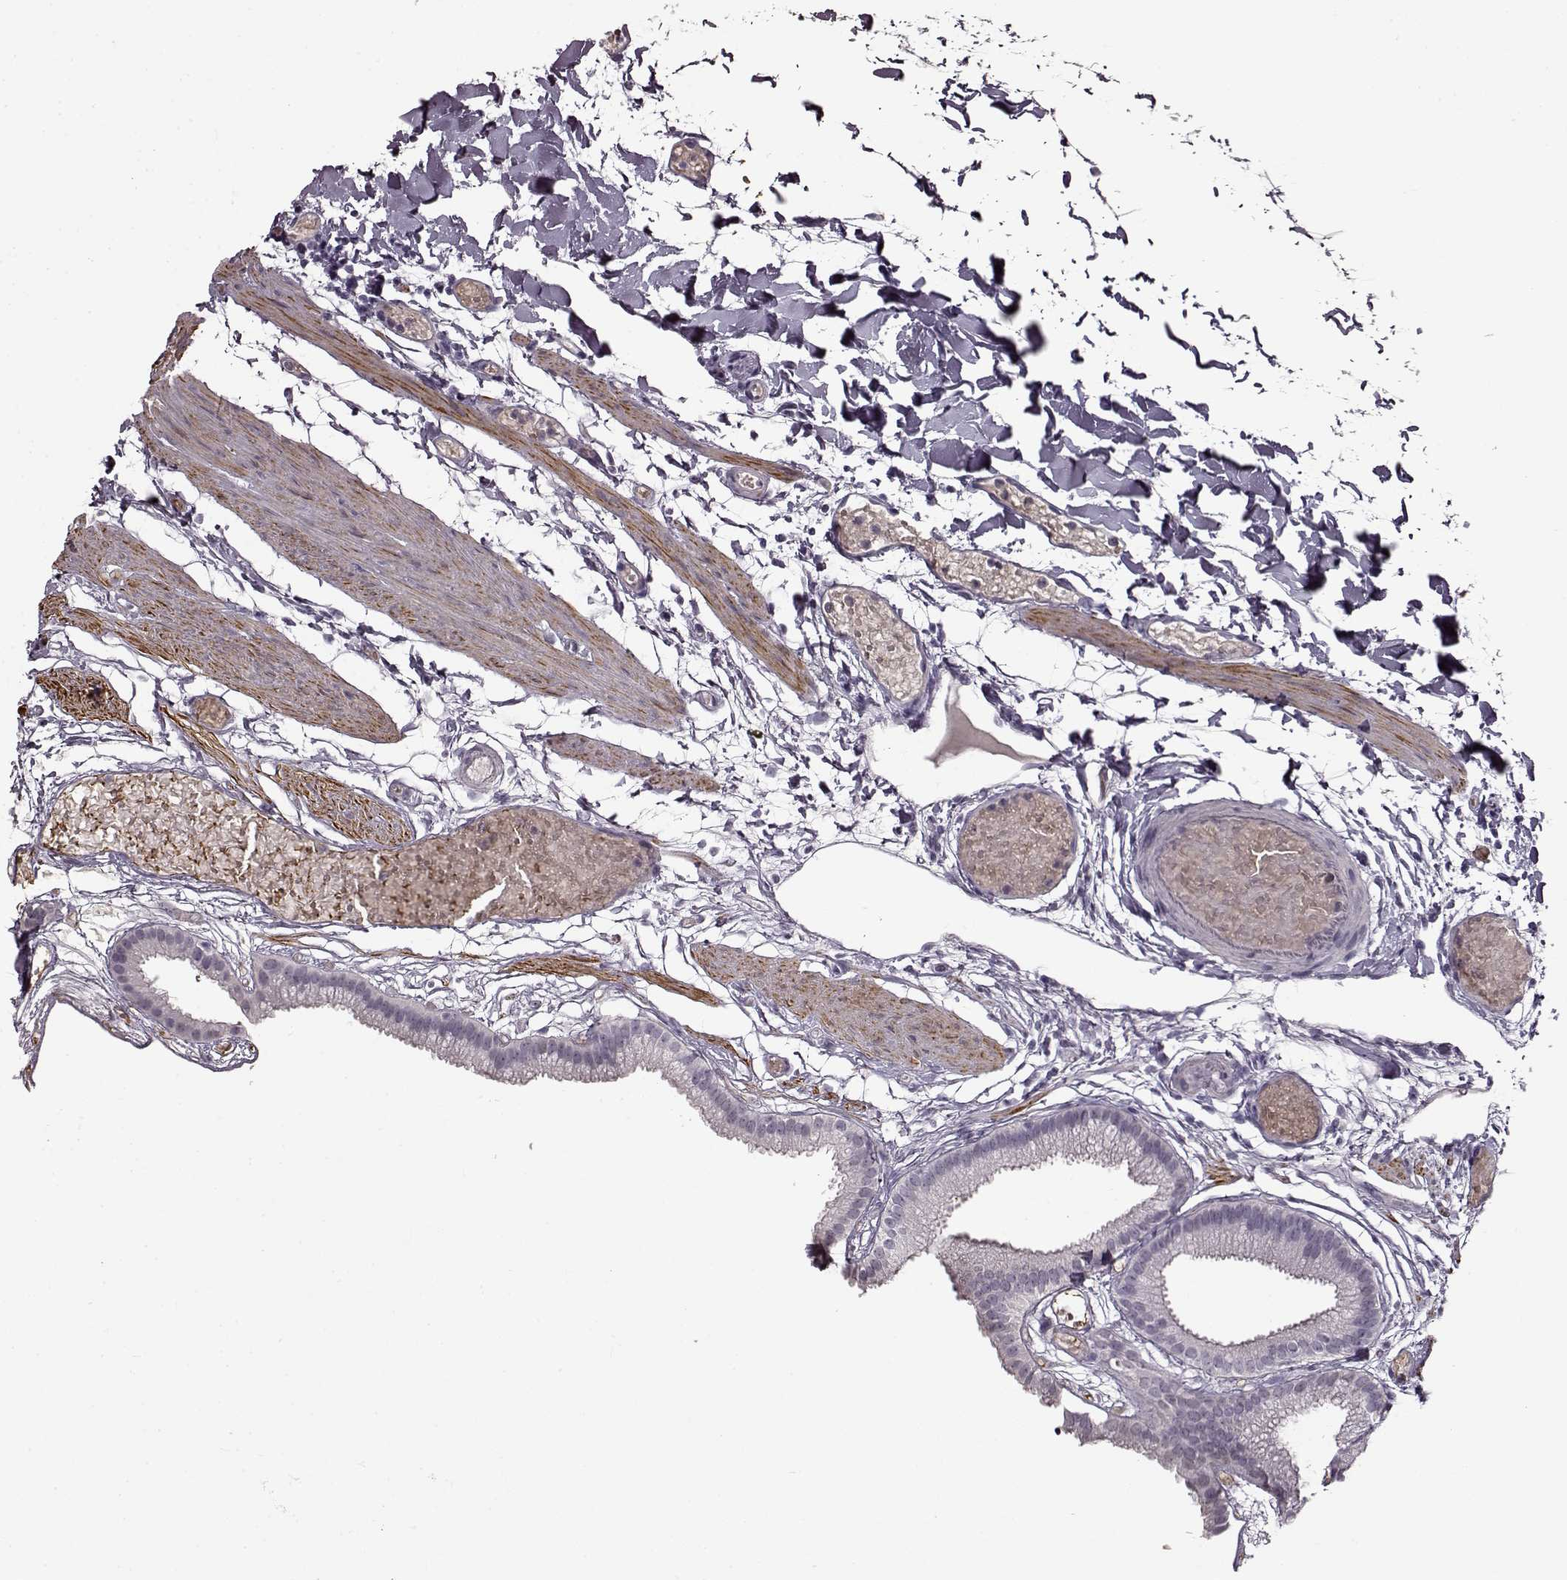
{"staining": {"intensity": "weak", "quantity": "25%-75%", "location": "nuclear"}, "tissue": "gallbladder", "cell_type": "Glandular cells", "image_type": "normal", "snomed": [{"axis": "morphology", "description": "Normal tissue, NOS"}, {"axis": "topography", "description": "Gallbladder"}], "caption": "The photomicrograph displays immunohistochemical staining of benign gallbladder. There is weak nuclear expression is identified in approximately 25%-75% of glandular cells.", "gene": "CNGA3", "patient": {"sex": "female", "age": 45}}